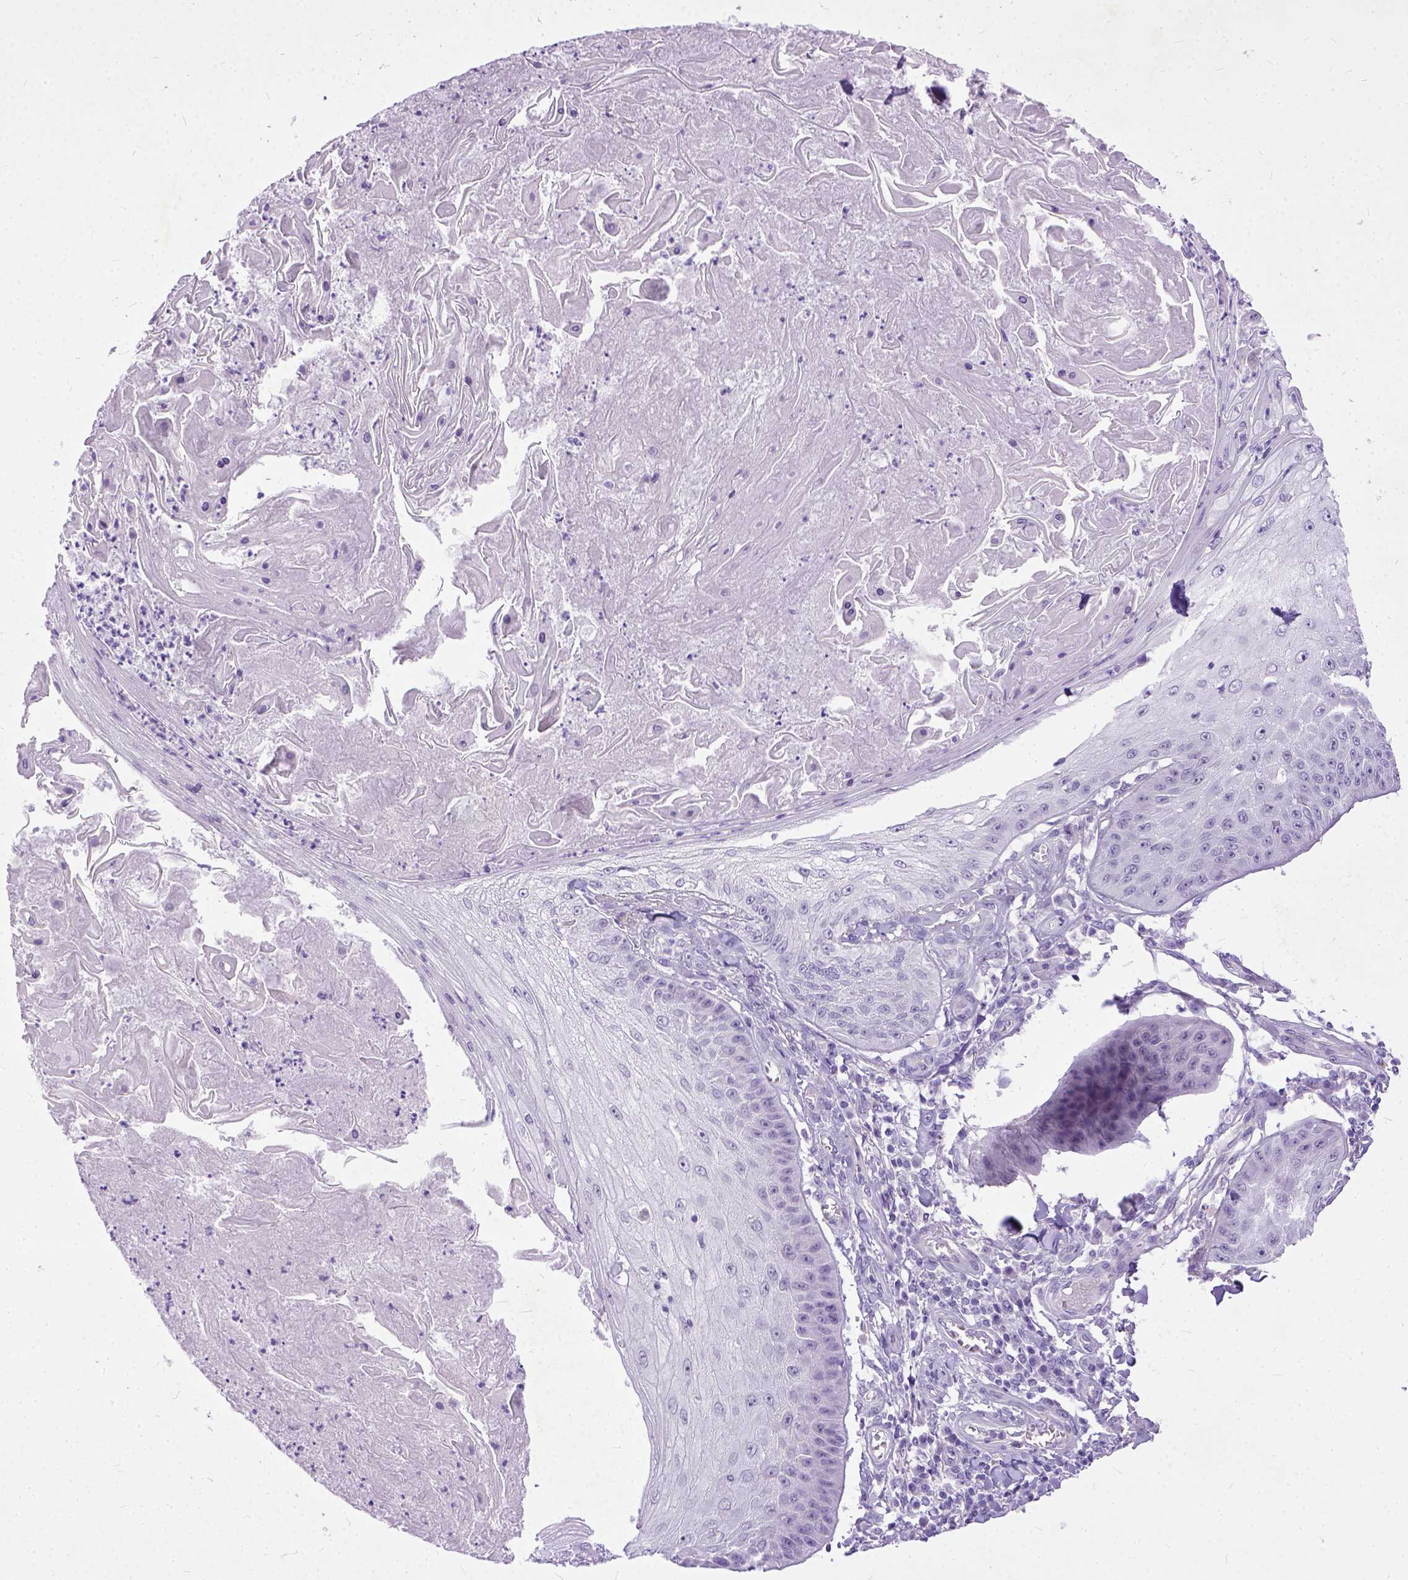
{"staining": {"intensity": "negative", "quantity": "none", "location": "none"}, "tissue": "skin cancer", "cell_type": "Tumor cells", "image_type": "cancer", "snomed": [{"axis": "morphology", "description": "Squamous cell carcinoma, NOS"}, {"axis": "topography", "description": "Skin"}], "caption": "Immunohistochemistry histopathology image of skin cancer stained for a protein (brown), which displays no positivity in tumor cells.", "gene": "ADGRF1", "patient": {"sex": "male", "age": 70}}